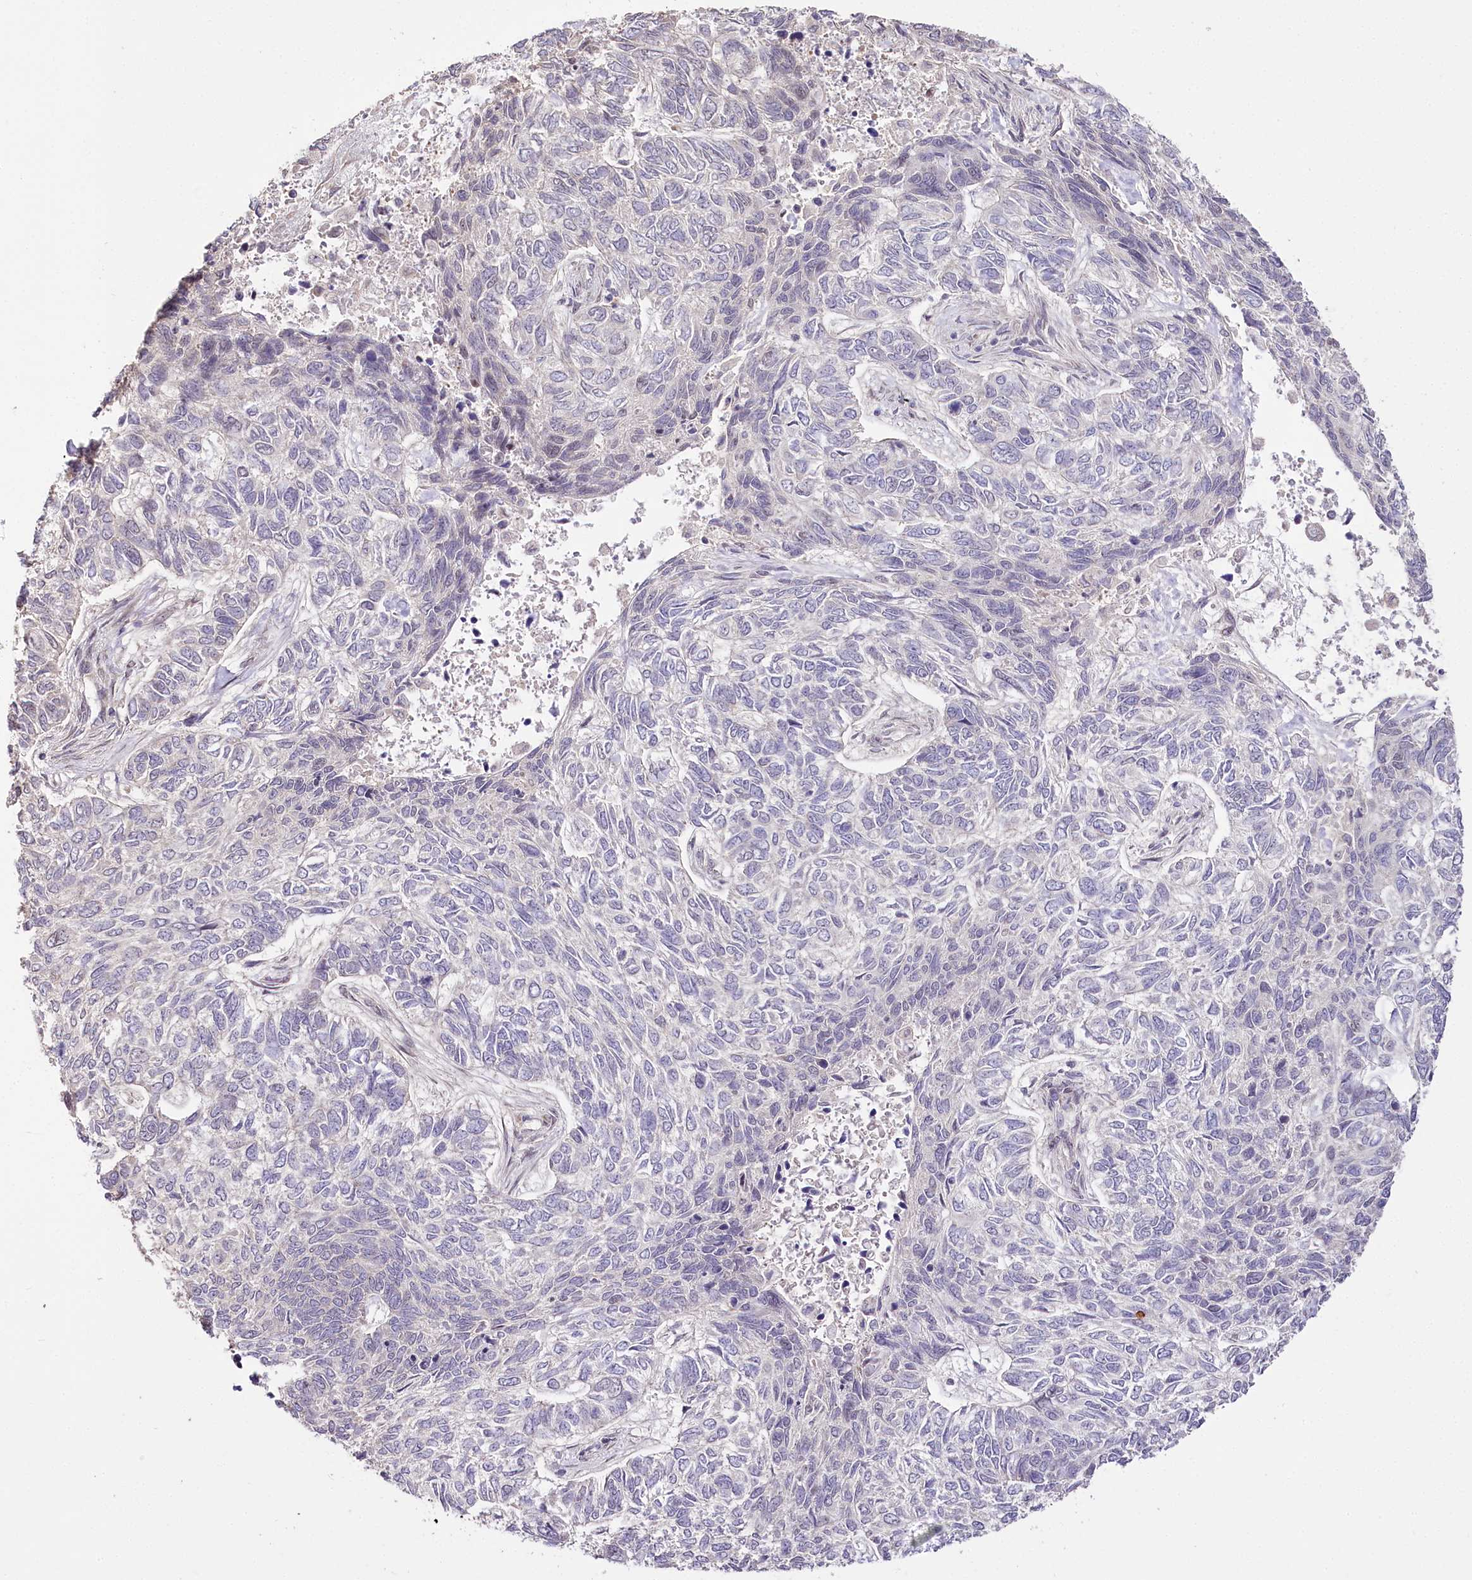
{"staining": {"intensity": "negative", "quantity": "none", "location": "none"}, "tissue": "skin cancer", "cell_type": "Tumor cells", "image_type": "cancer", "snomed": [{"axis": "morphology", "description": "Basal cell carcinoma"}, {"axis": "topography", "description": "Skin"}], "caption": "Immunohistochemical staining of basal cell carcinoma (skin) displays no significant staining in tumor cells.", "gene": "ZNF226", "patient": {"sex": "female", "age": 65}}